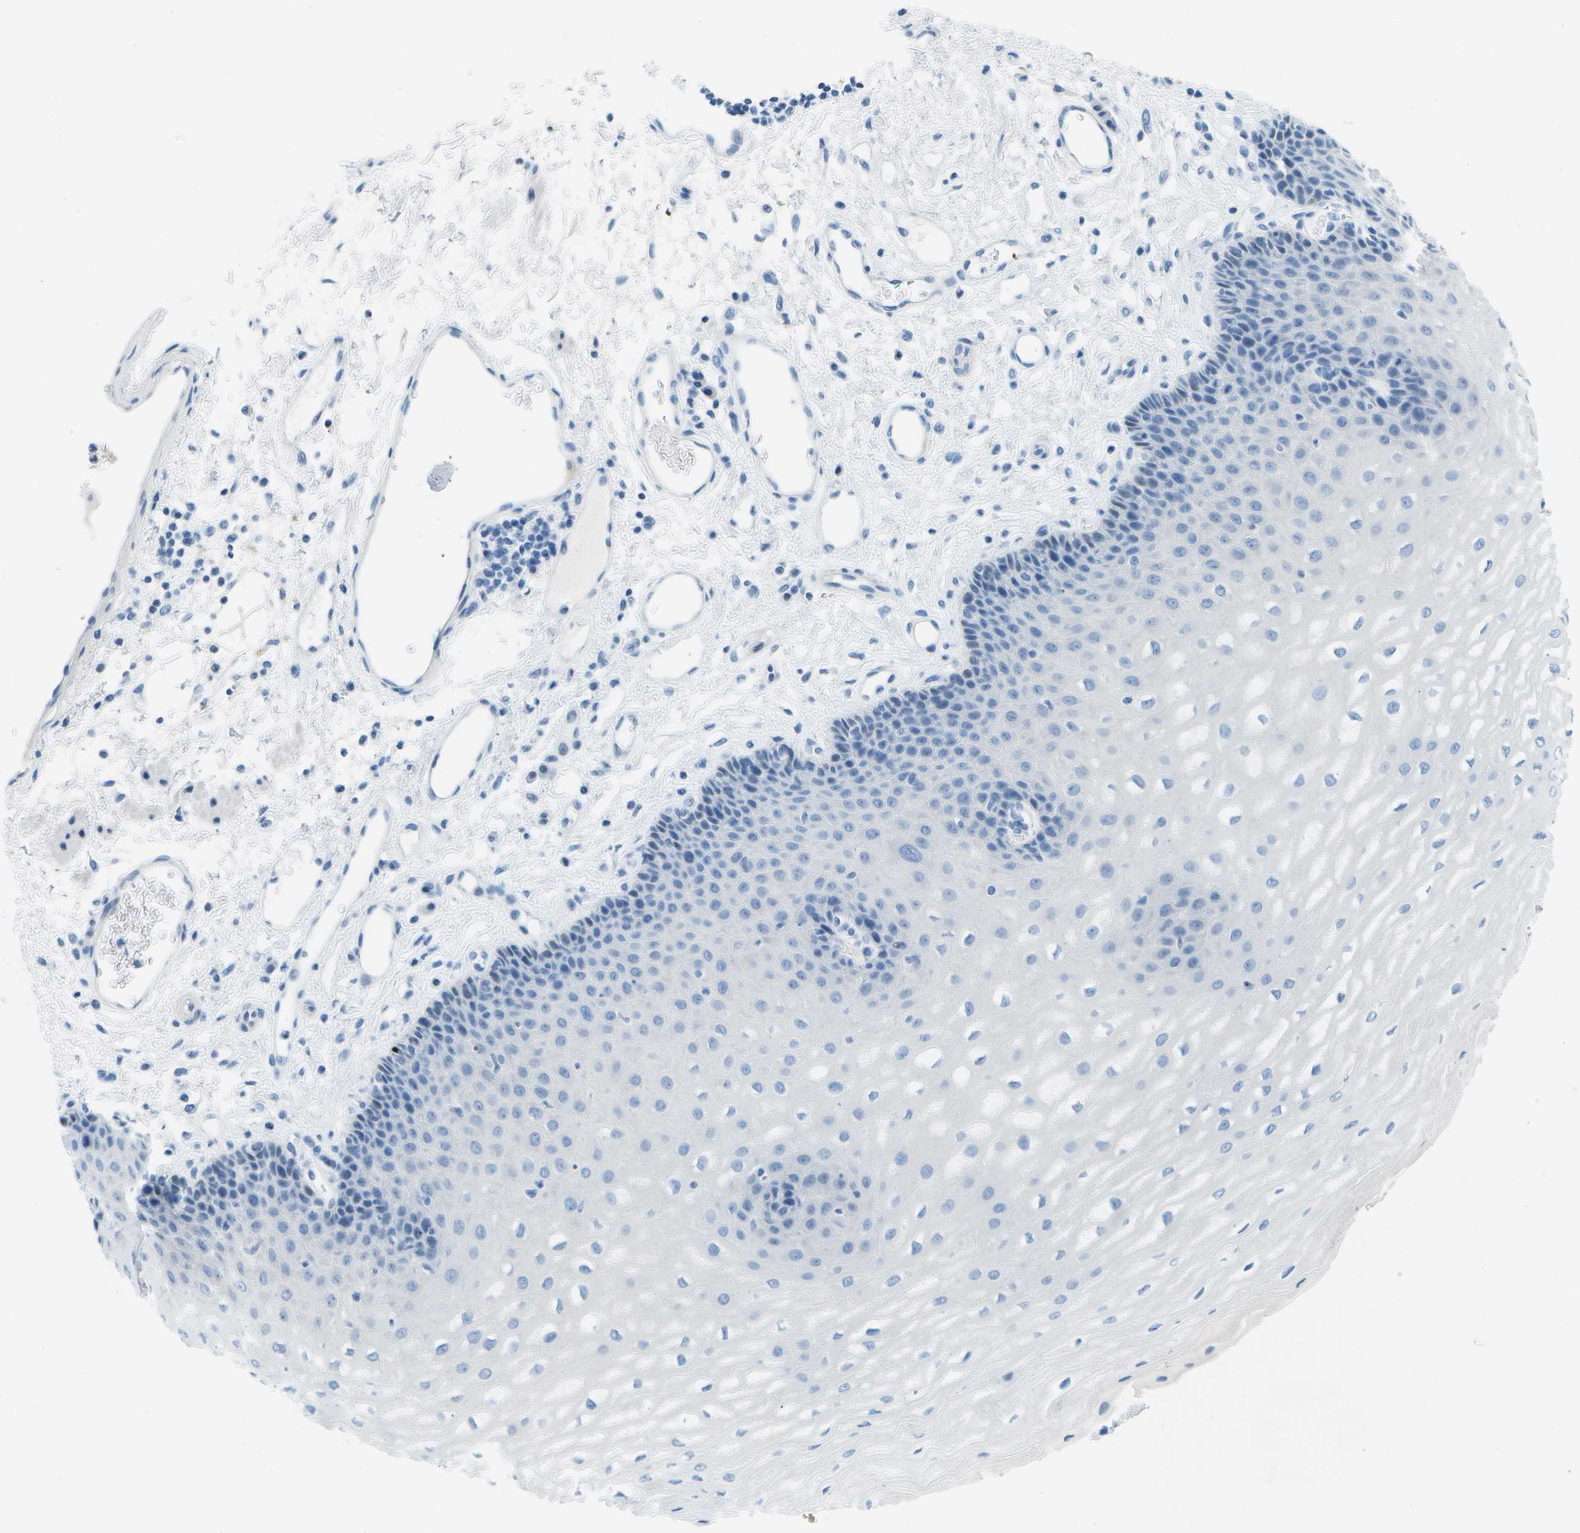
{"staining": {"intensity": "negative", "quantity": "none", "location": "none"}, "tissue": "esophagus", "cell_type": "Squamous epithelial cells", "image_type": "normal", "snomed": [{"axis": "morphology", "description": "Normal tissue, NOS"}, {"axis": "topography", "description": "Esophagus"}], "caption": "A high-resolution image shows IHC staining of normal esophagus, which reveals no significant positivity in squamous epithelial cells.", "gene": "CDHR2", "patient": {"sex": "male", "age": 54}}